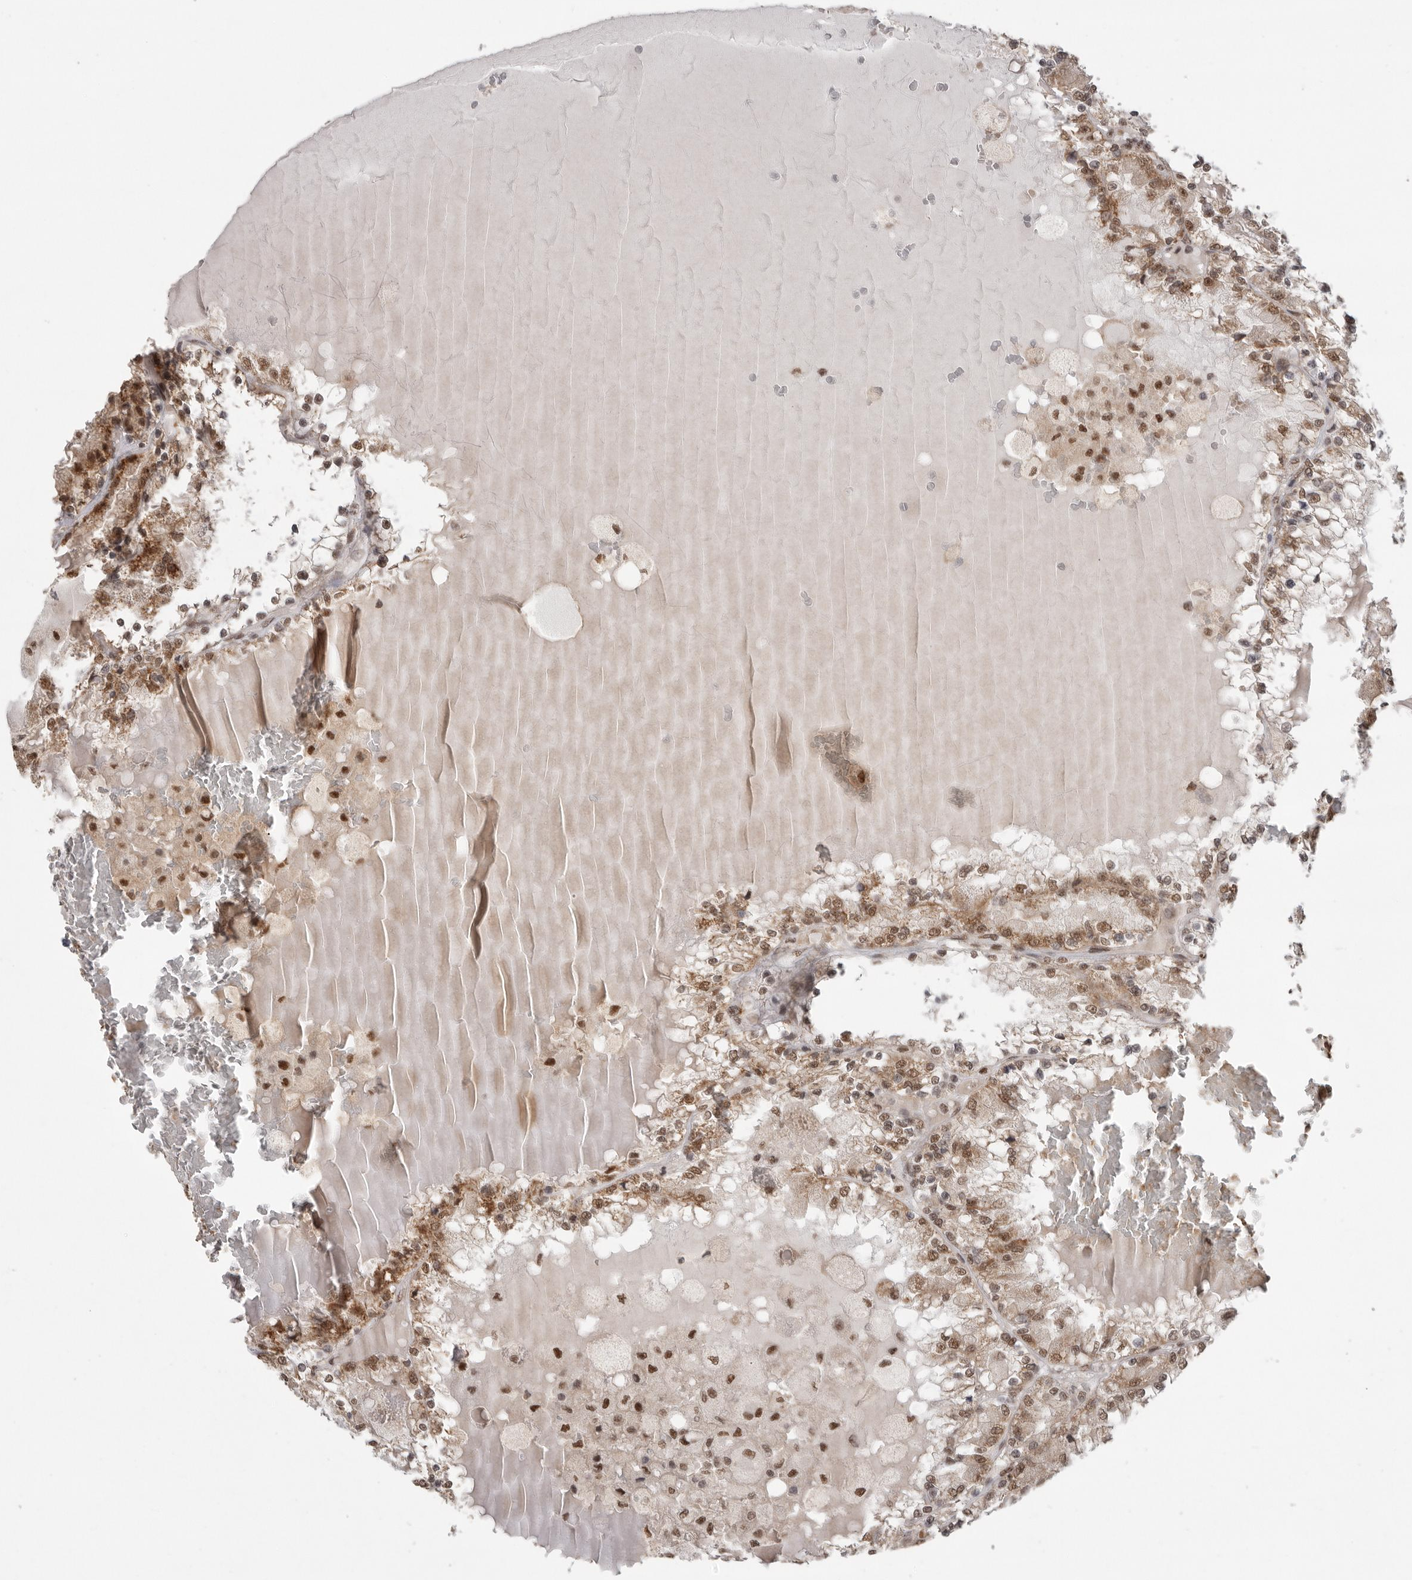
{"staining": {"intensity": "moderate", "quantity": ">75%", "location": "cytoplasmic/membranous,nuclear"}, "tissue": "renal cancer", "cell_type": "Tumor cells", "image_type": "cancer", "snomed": [{"axis": "morphology", "description": "Adenocarcinoma, NOS"}, {"axis": "topography", "description": "Kidney"}], "caption": "Adenocarcinoma (renal) tissue reveals moderate cytoplasmic/membranous and nuclear staining in approximately >75% of tumor cells, visualized by immunohistochemistry. Nuclei are stained in blue.", "gene": "PPP1R10", "patient": {"sex": "female", "age": 56}}